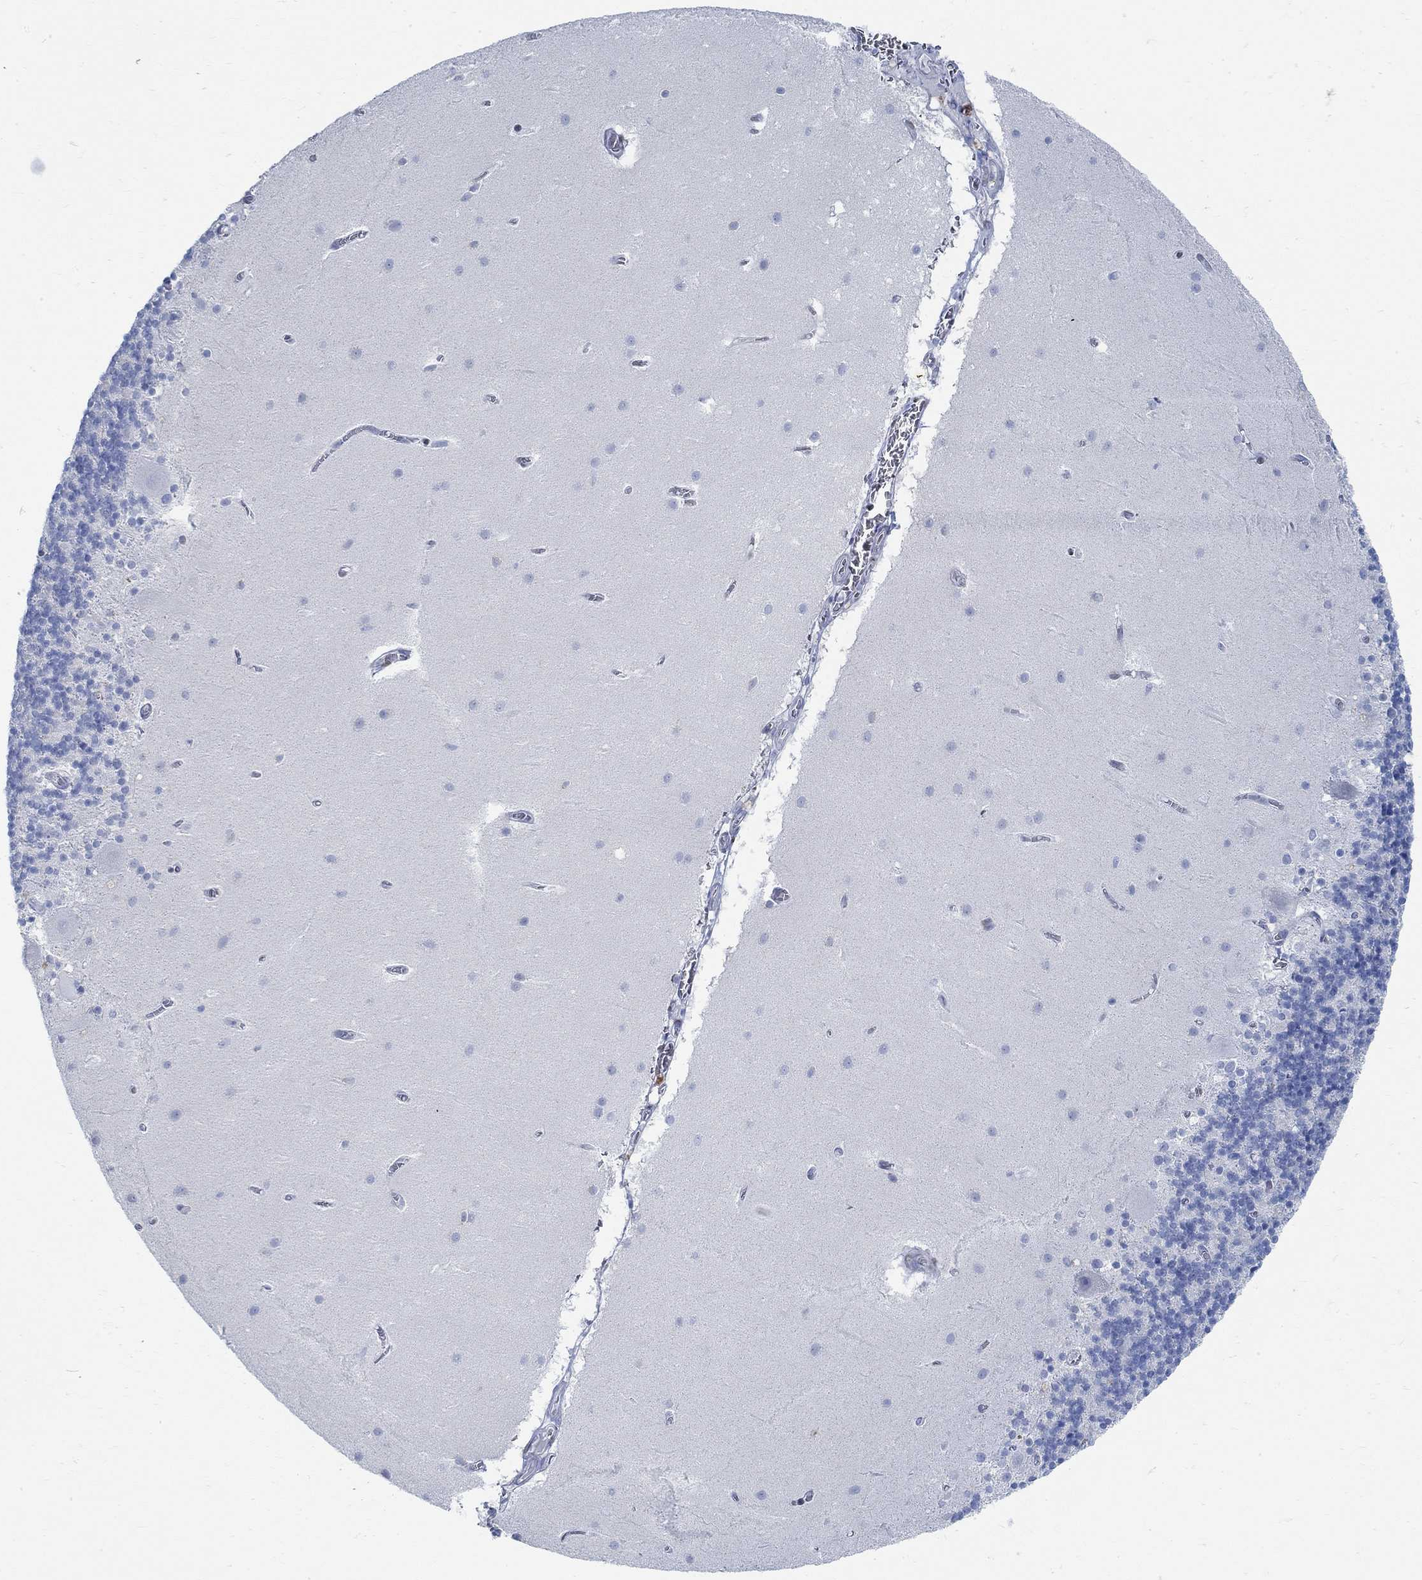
{"staining": {"intensity": "negative", "quantity": "none", "location": "none"}, "tissue": "cerebellum", "cell_type": "Cells in granular layer", "image_type": "normal", "snomed": [{"axis": "morphology", "description": "Normal tissue, NOS"}, {"axis": "topography", "description": "Cerebellum"}], "caption": "Immunohistochemistry image of normal cerebellum stained for a protein (brown), which shows no expression in cells in granular layer.", "gene": "RBM20", "patient": {"sex": "male", "age": 70}}